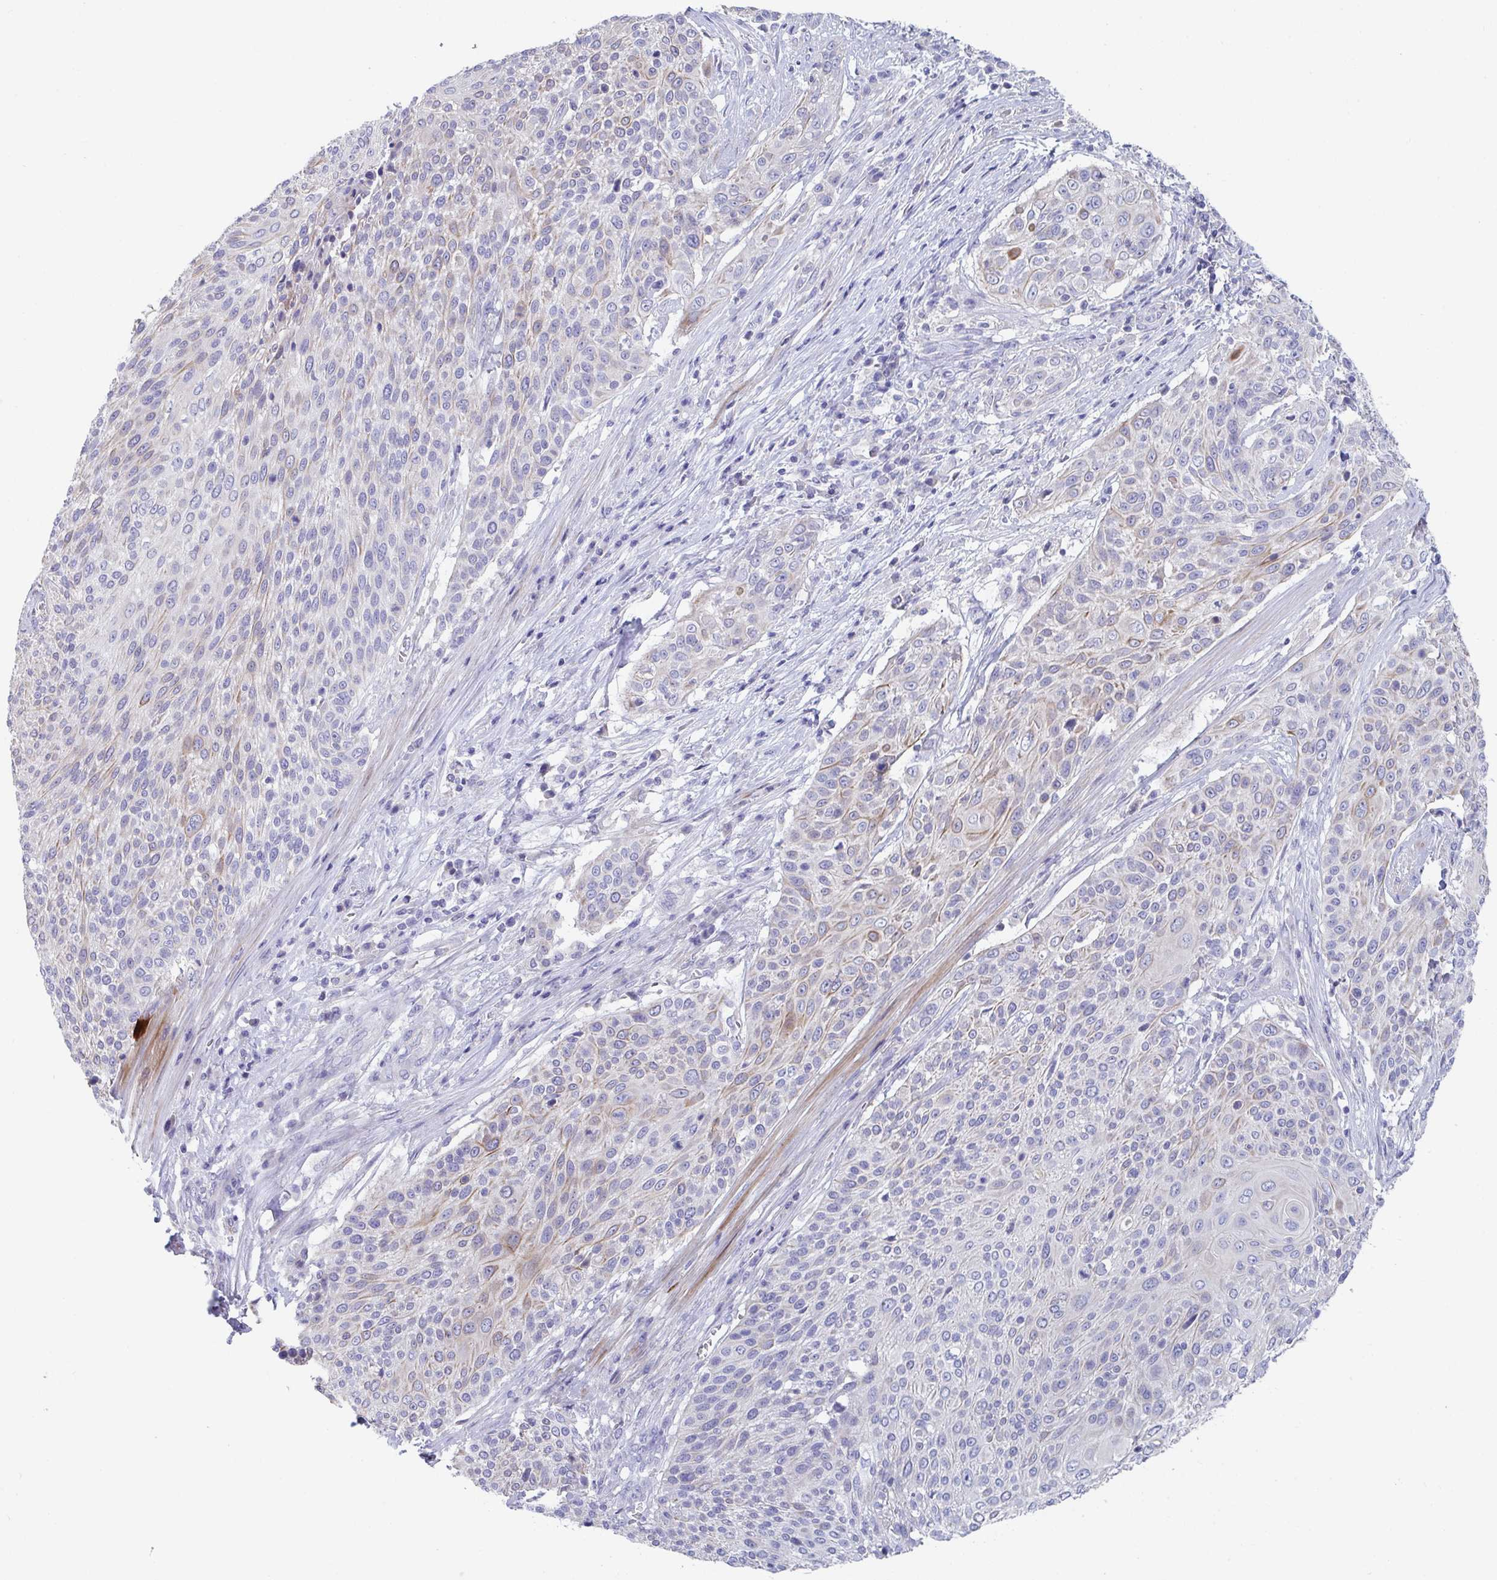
{"staining": {"intensity": "weak", "quantity": "<25%", "location": "cytoplasmic/membranous"}, "tissue": "cervical cancer", "cell_type": "Tumor cells", "image_type": "cancer", "snomed": [{"axis": "morphology", "description": "Squamous cell carcinoma, NOS"}, {"axis": "topography", "description": "Cervix"}], "caption": "Histopathology image shows no protein positivity in tumor cells of cervical squamous cell carcinoma tissue.", "gene": "ZNF561", "patient": {"sex": "female", "age": 31}}